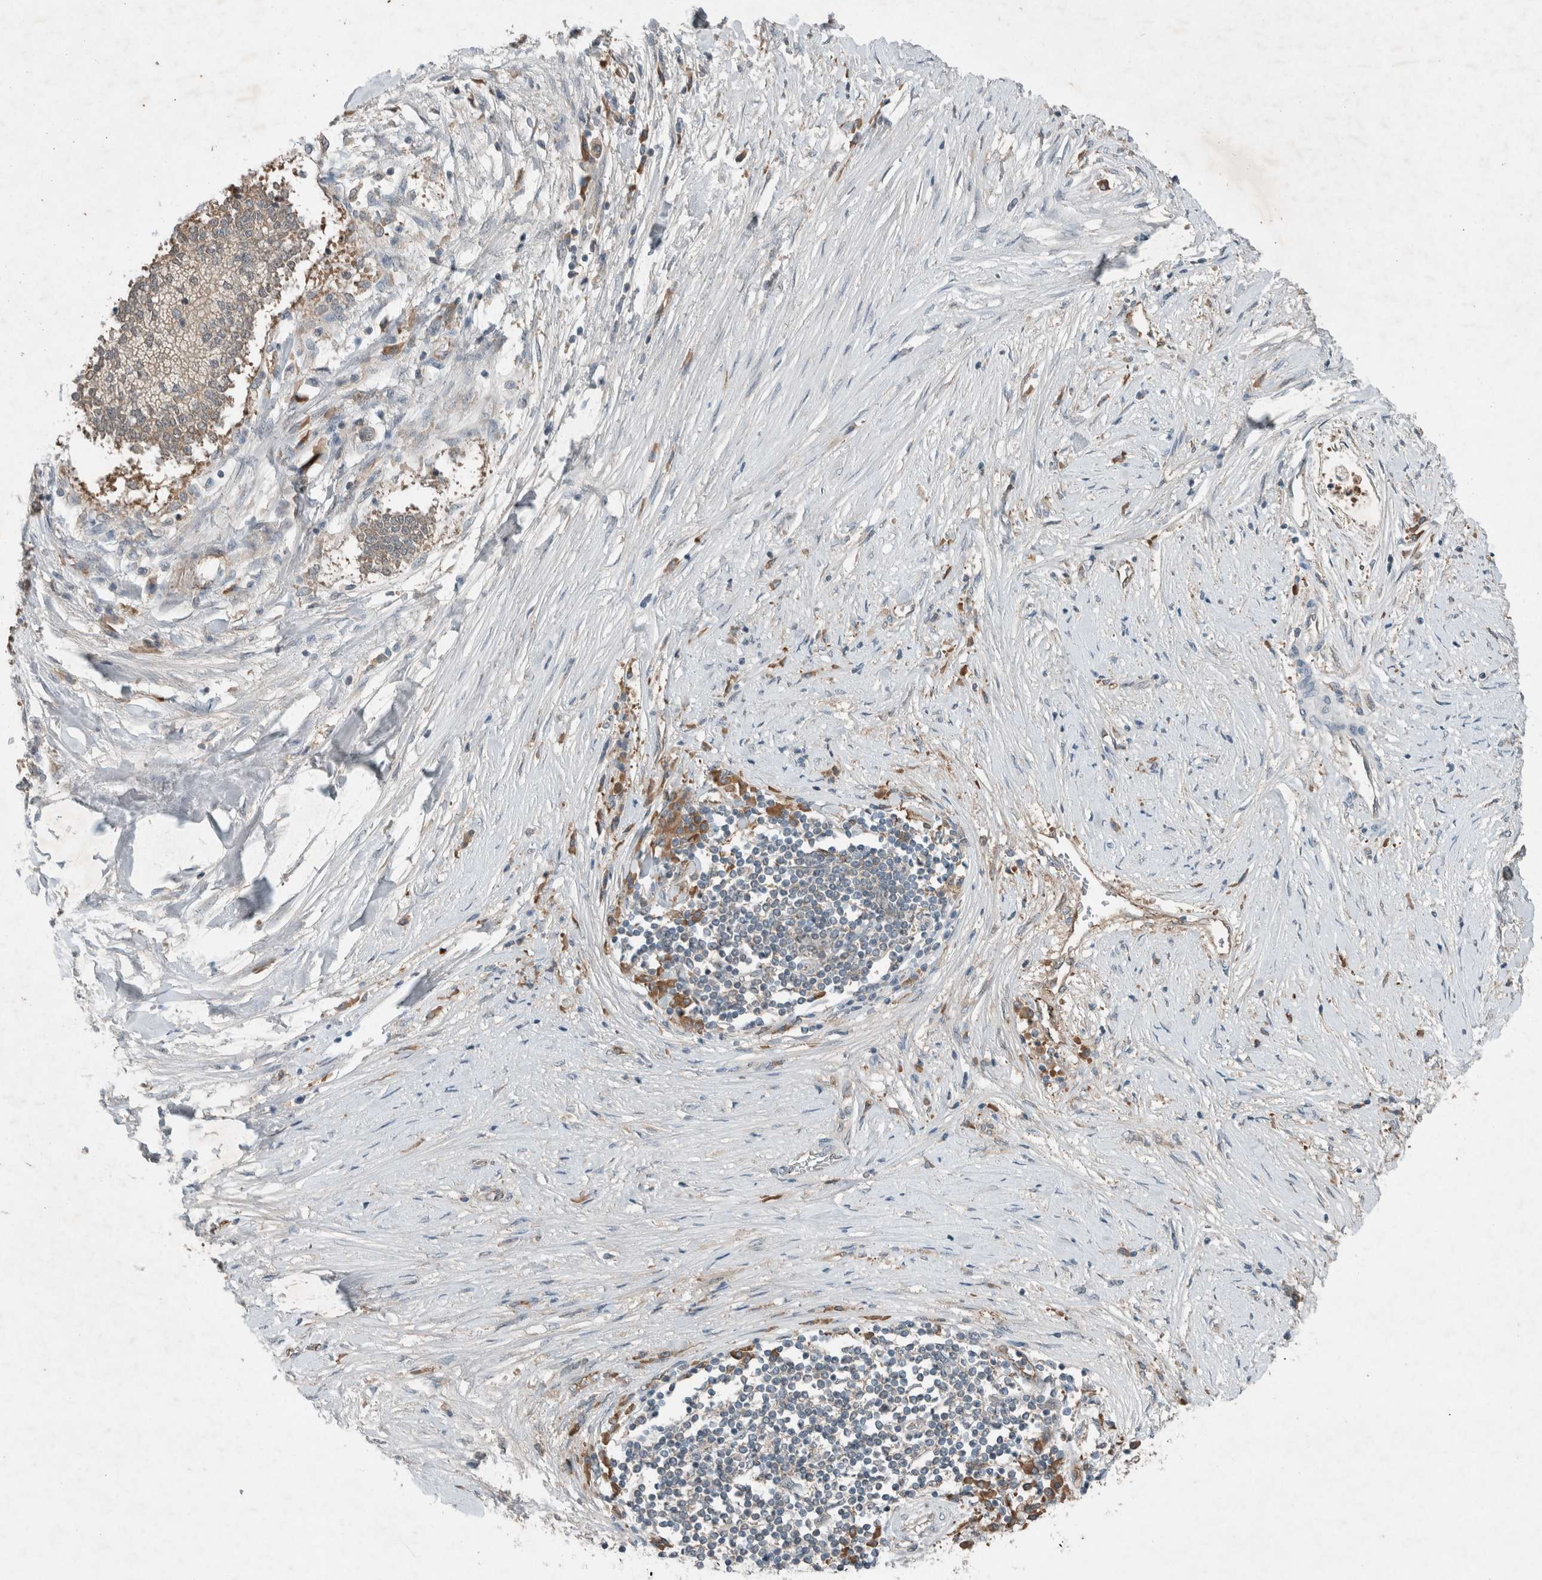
{"staining": {"intensity": "weak", "quantity": ">75%", "location": "cytoplasmic/membranous"}, "tissue": "liver cancer", "cell_type": "Tumor cells", "image_type": "cancer", "snomed": [{"axis": "morphology", "description": "Cholangiocarcinoma"}, {"axis": "topography", "description": "Liver"}], "caption": "Immunohistochemical staining of liver cancer (cholangiocarcinoma) demonstrates weak cytoplasmic/membranous protein staining in about >75% of tumor cells.", "gene": "RALGDS", "patient": {"sex": "male", "age": 50}}